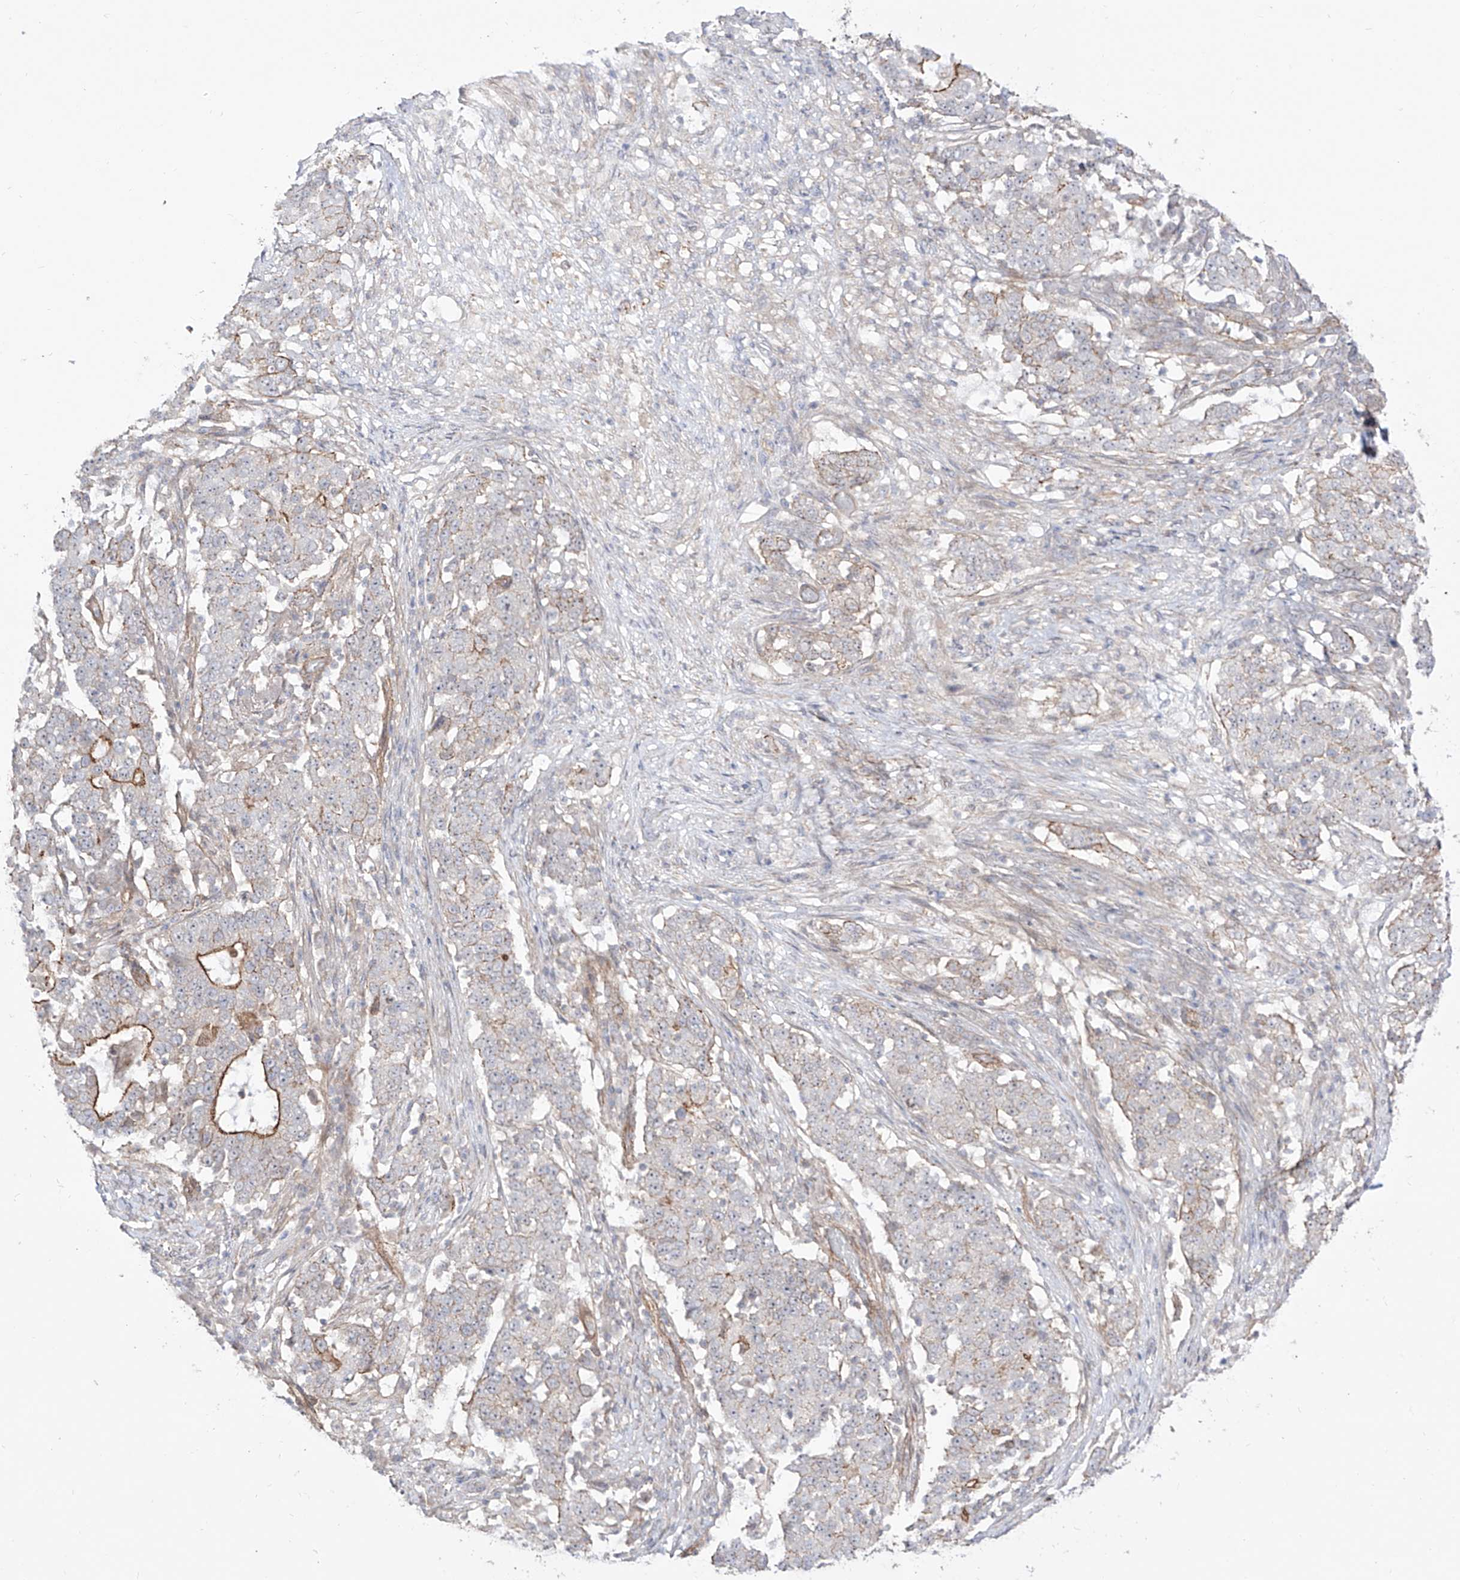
{"staining": {"intensity": "moderate", "quantity": "<25%", "location": "cytoplasmic/membranous"}, "tissue": "stomach cancer", "cell_type": "Tumor cells", "image_type": "cancer", "snomed": [{"axis": "morphology", "description": "Adenocarcinoma, NOS"}, {"axis": "topography", "description": "Stomach"}], "caption": "Immunohistochemical staining of human adenocarcinoma (stomach) exhibits low levels of moderate cytoplasmic/membranous positivity in about <25% of tumor cells.", "gene": "ZNF180", "patient": {"sex": "male", "age": 59}}